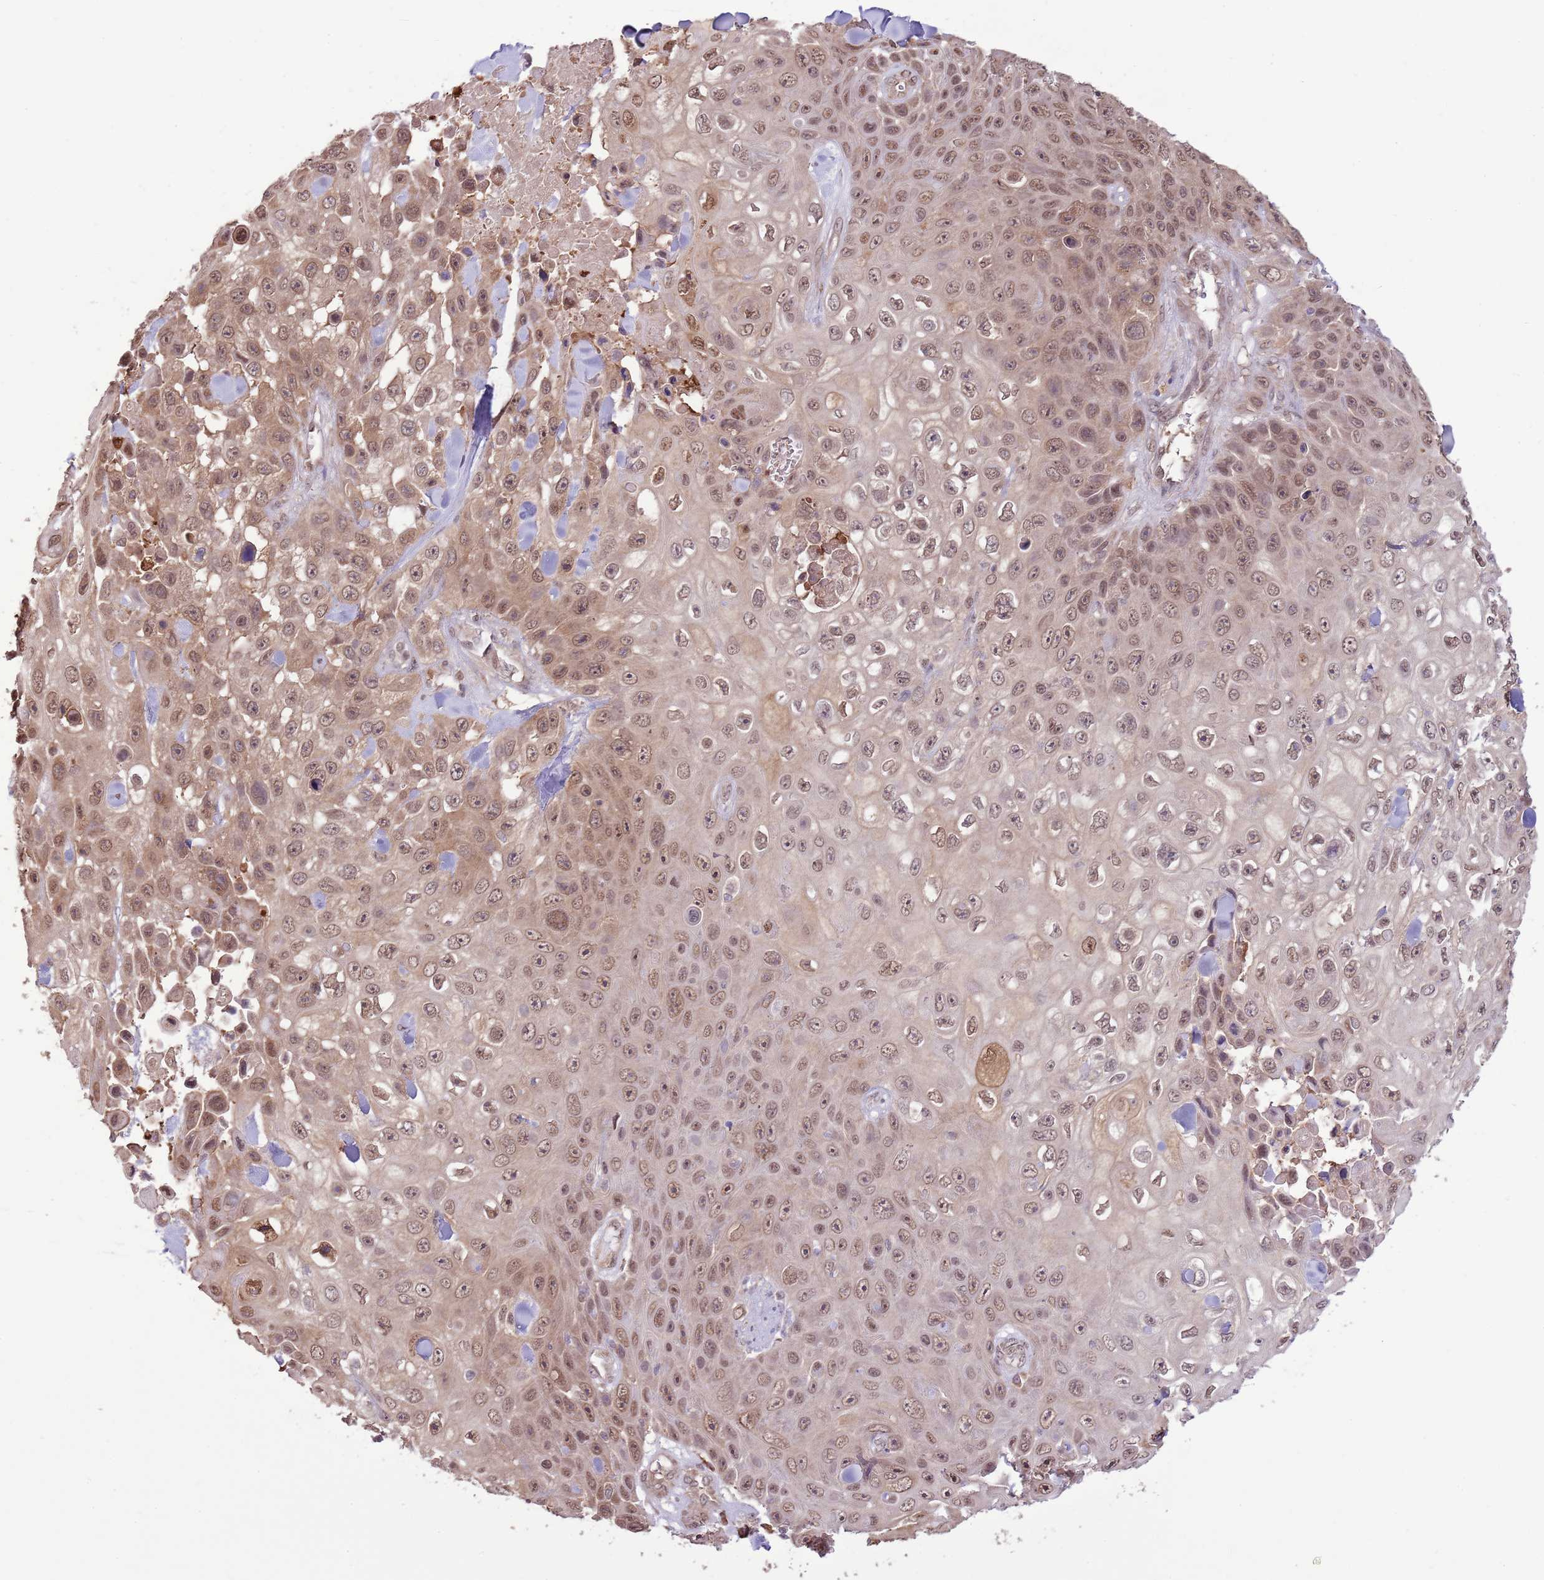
{"staining": {"intensity": "moderate", "quantity": ">75%", "location": "nuclear"}, "tissue": "skin cancer", "cell_type": "Tumor cells", "image_type": "cancer", "snomed": [{"axis": "morphology", "description": "Squamous cell carcinoma, NOS"}, {"axis": "topography", "description": "Skin"}], "caption": "IHC staining of squamous cell carcinoma (skin), which demonstrates medium levels of moderate nuclear positivity in approximately >75% of tumor cells indicating moderate nuclear protein expression. The staining was performed using DAB (brown) for protein detection and nuclei were counterstained in hematoxylin (blue).", "gene": "AMIGO1", "patient": {"sex": "male", "age": 82}}